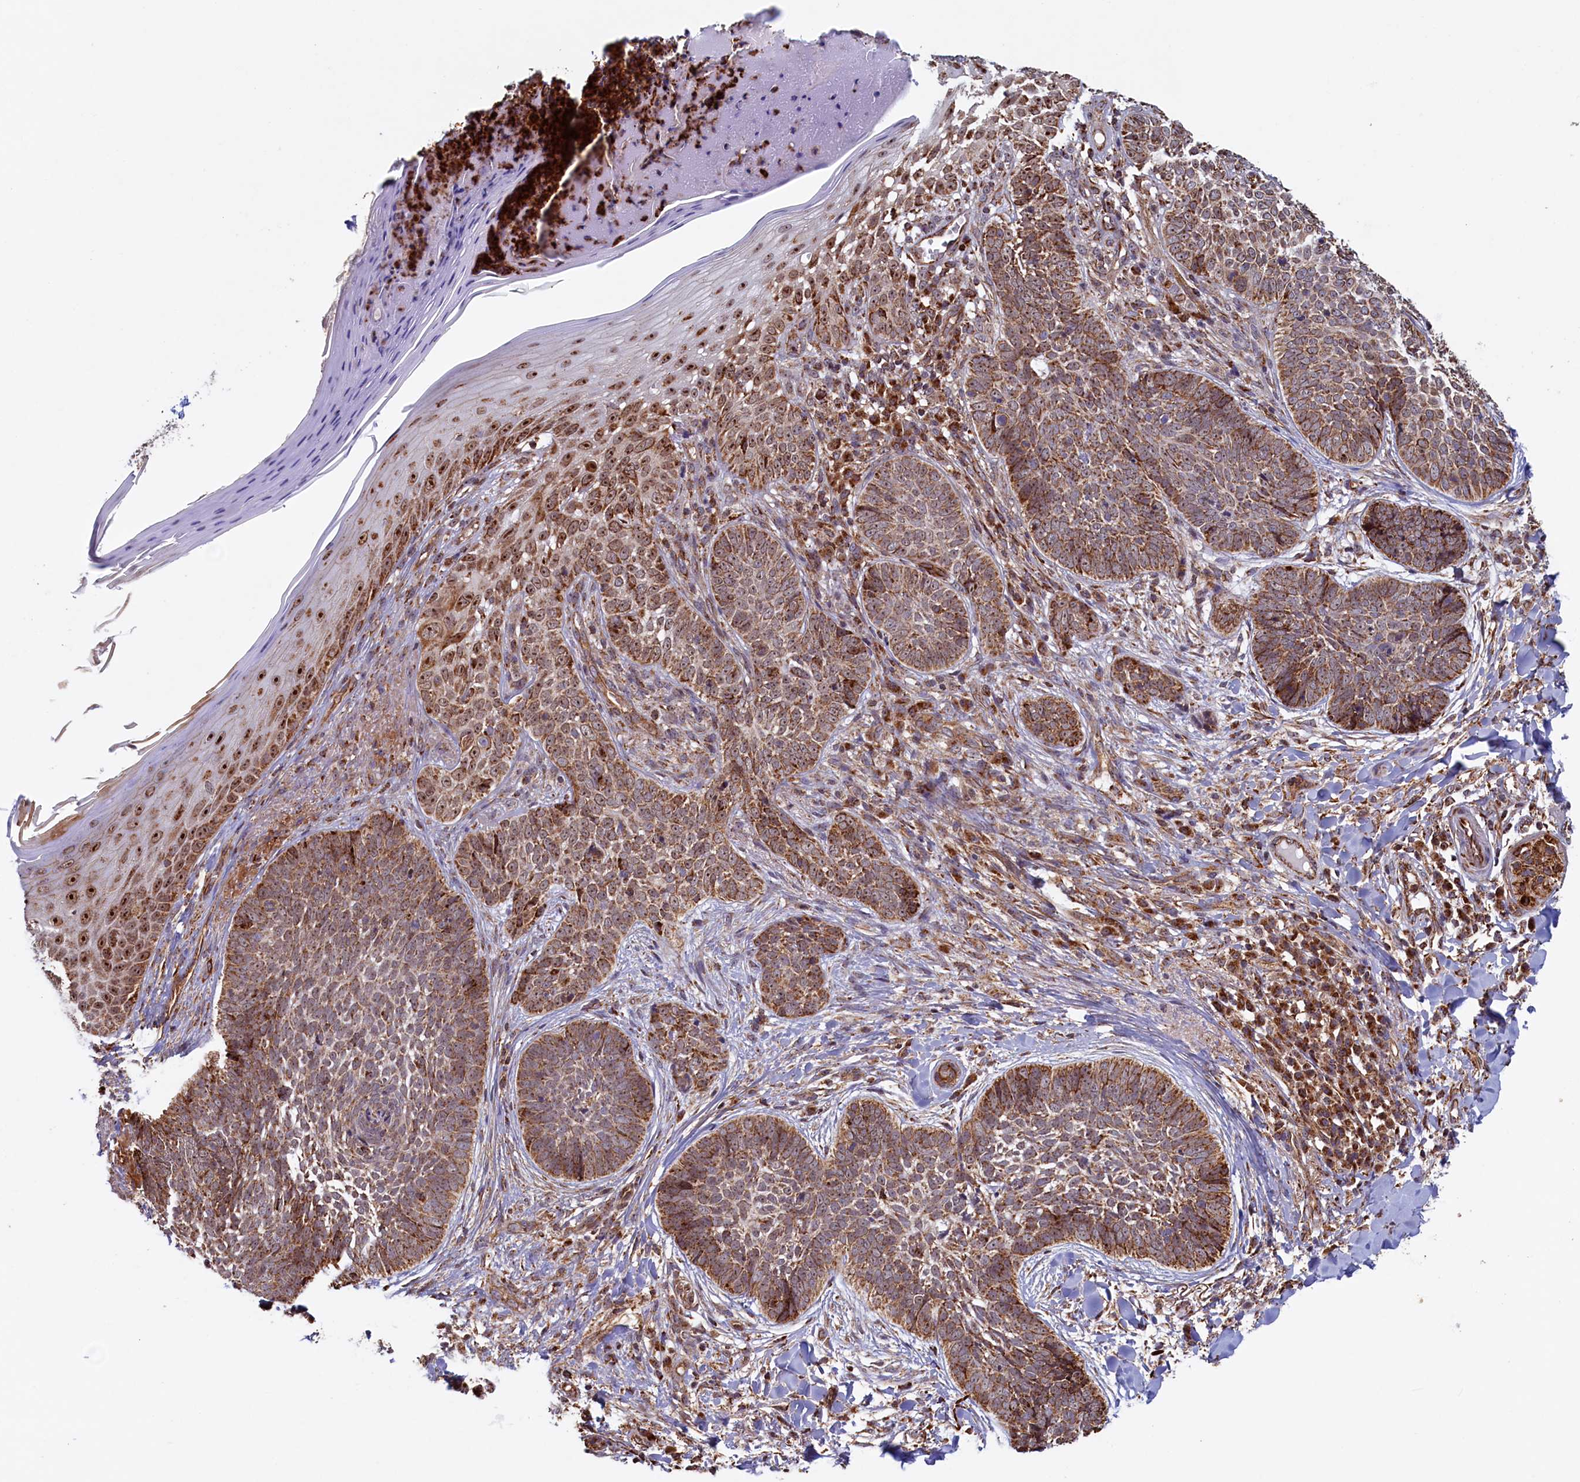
{"staining": {"intensity": "moderate", "quantity": ">75%", "location": "cytoplasmic/membranous,nuclear"}, "tissue": "skin cancer", "cell_type": "Tumor cells", "image_type": "cancer", "snomed": [{"axis": "morphology", "description": "Basal cell carcinoma"}, {"axis": "topography", "description": "Skin"}], "caption": "Skin cancer stained with DAB immunohistochemistry exhibits medium levels of moderate cytoplasmic/membranous and nuclear staining in approximately >75% of tumor cells. (Brightfield microscopy of DAB IHC at high magnification).", "gene": "UBE3B", "patient": {"sex": "female", "age": 61}}